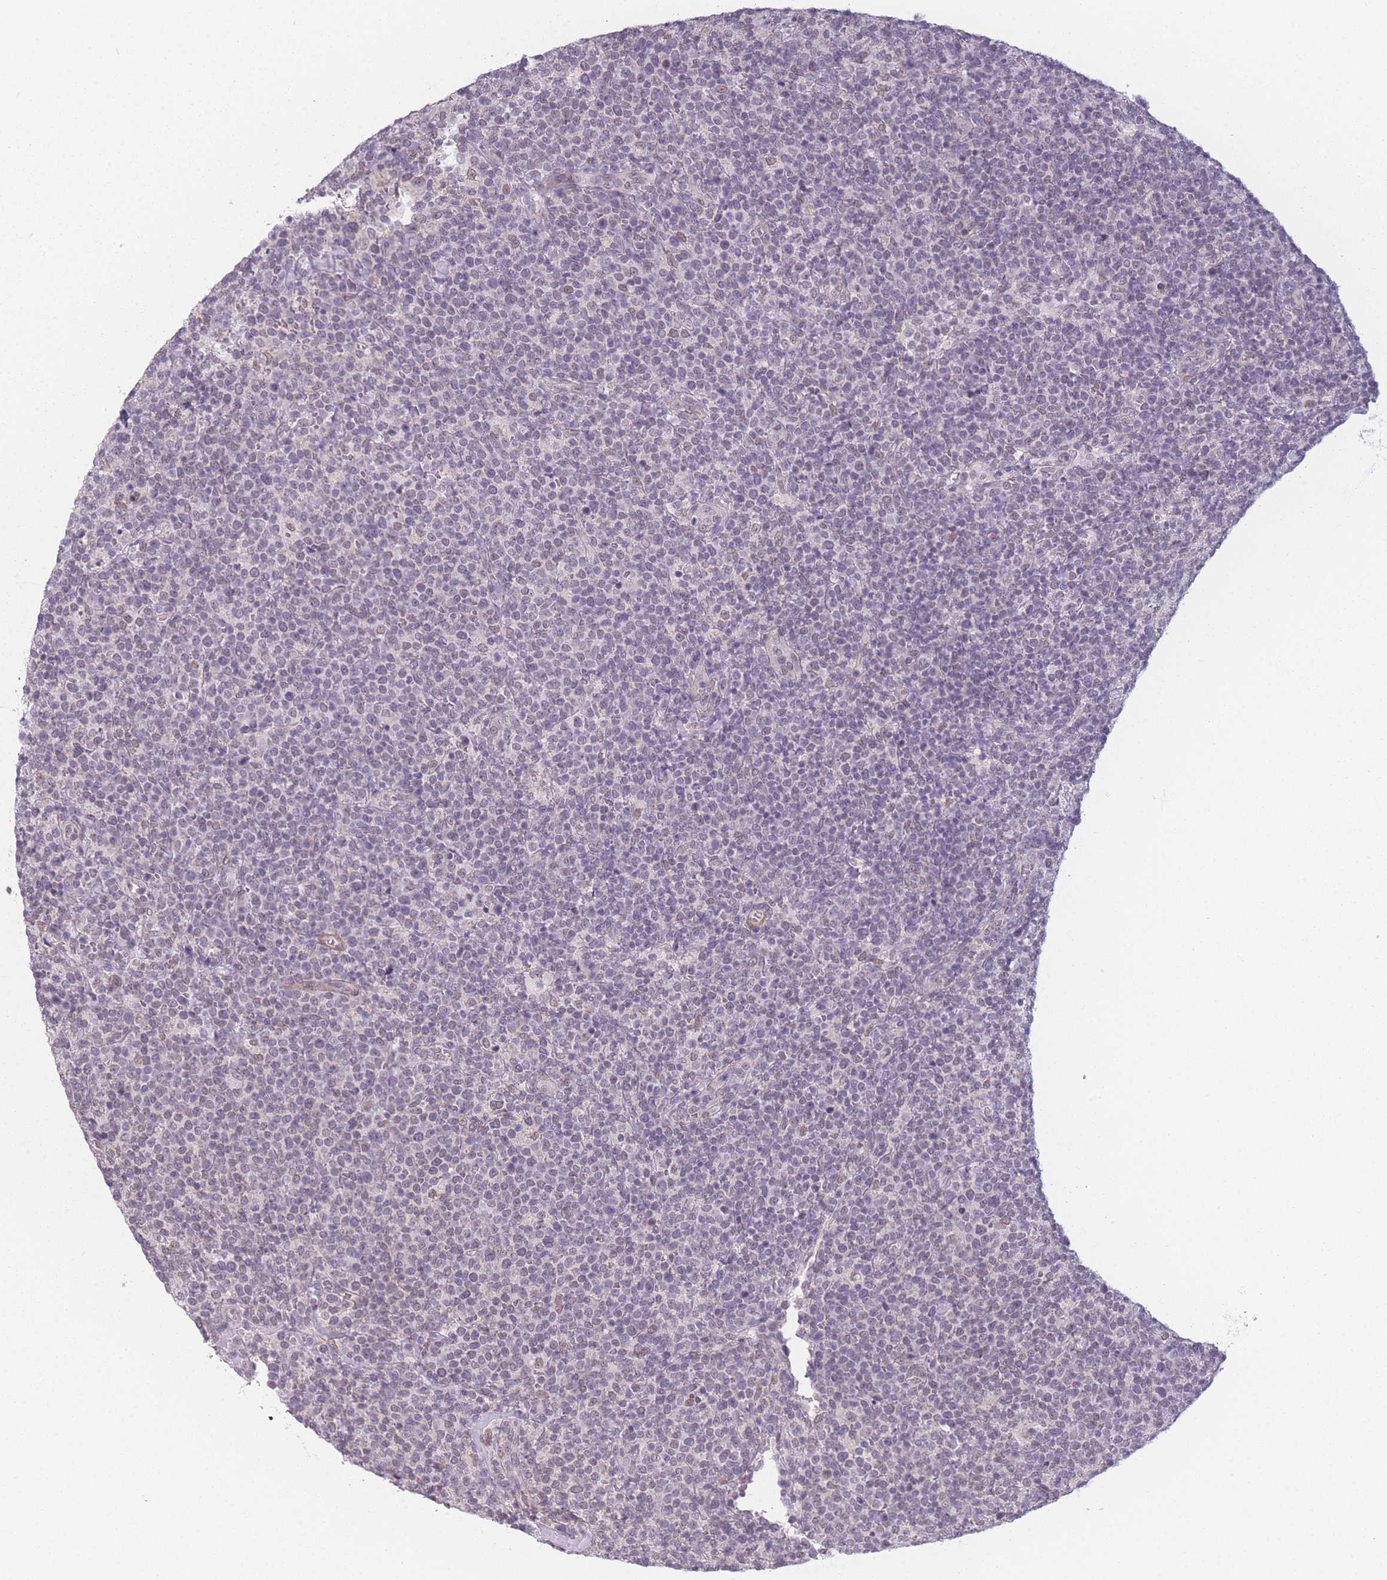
{"staining": {"intensity": "negative", "quantity": "none", "location": "none"}, "tissue": "lymphoma", "cell_type": "Tumor cells", "image_type": "cancer", "snomed": [{"axis": "morphology", "description": "Malignant lymphoma, non-Hodgkin's type, High grade"}, {"axis": "topography", "description": "Lymph node"}], "caption": "The image exhibits no significant staining in tumor cells of lymphoma.", "gene": "SIN3B", "patient": {"sex": "male", "age": 61}}